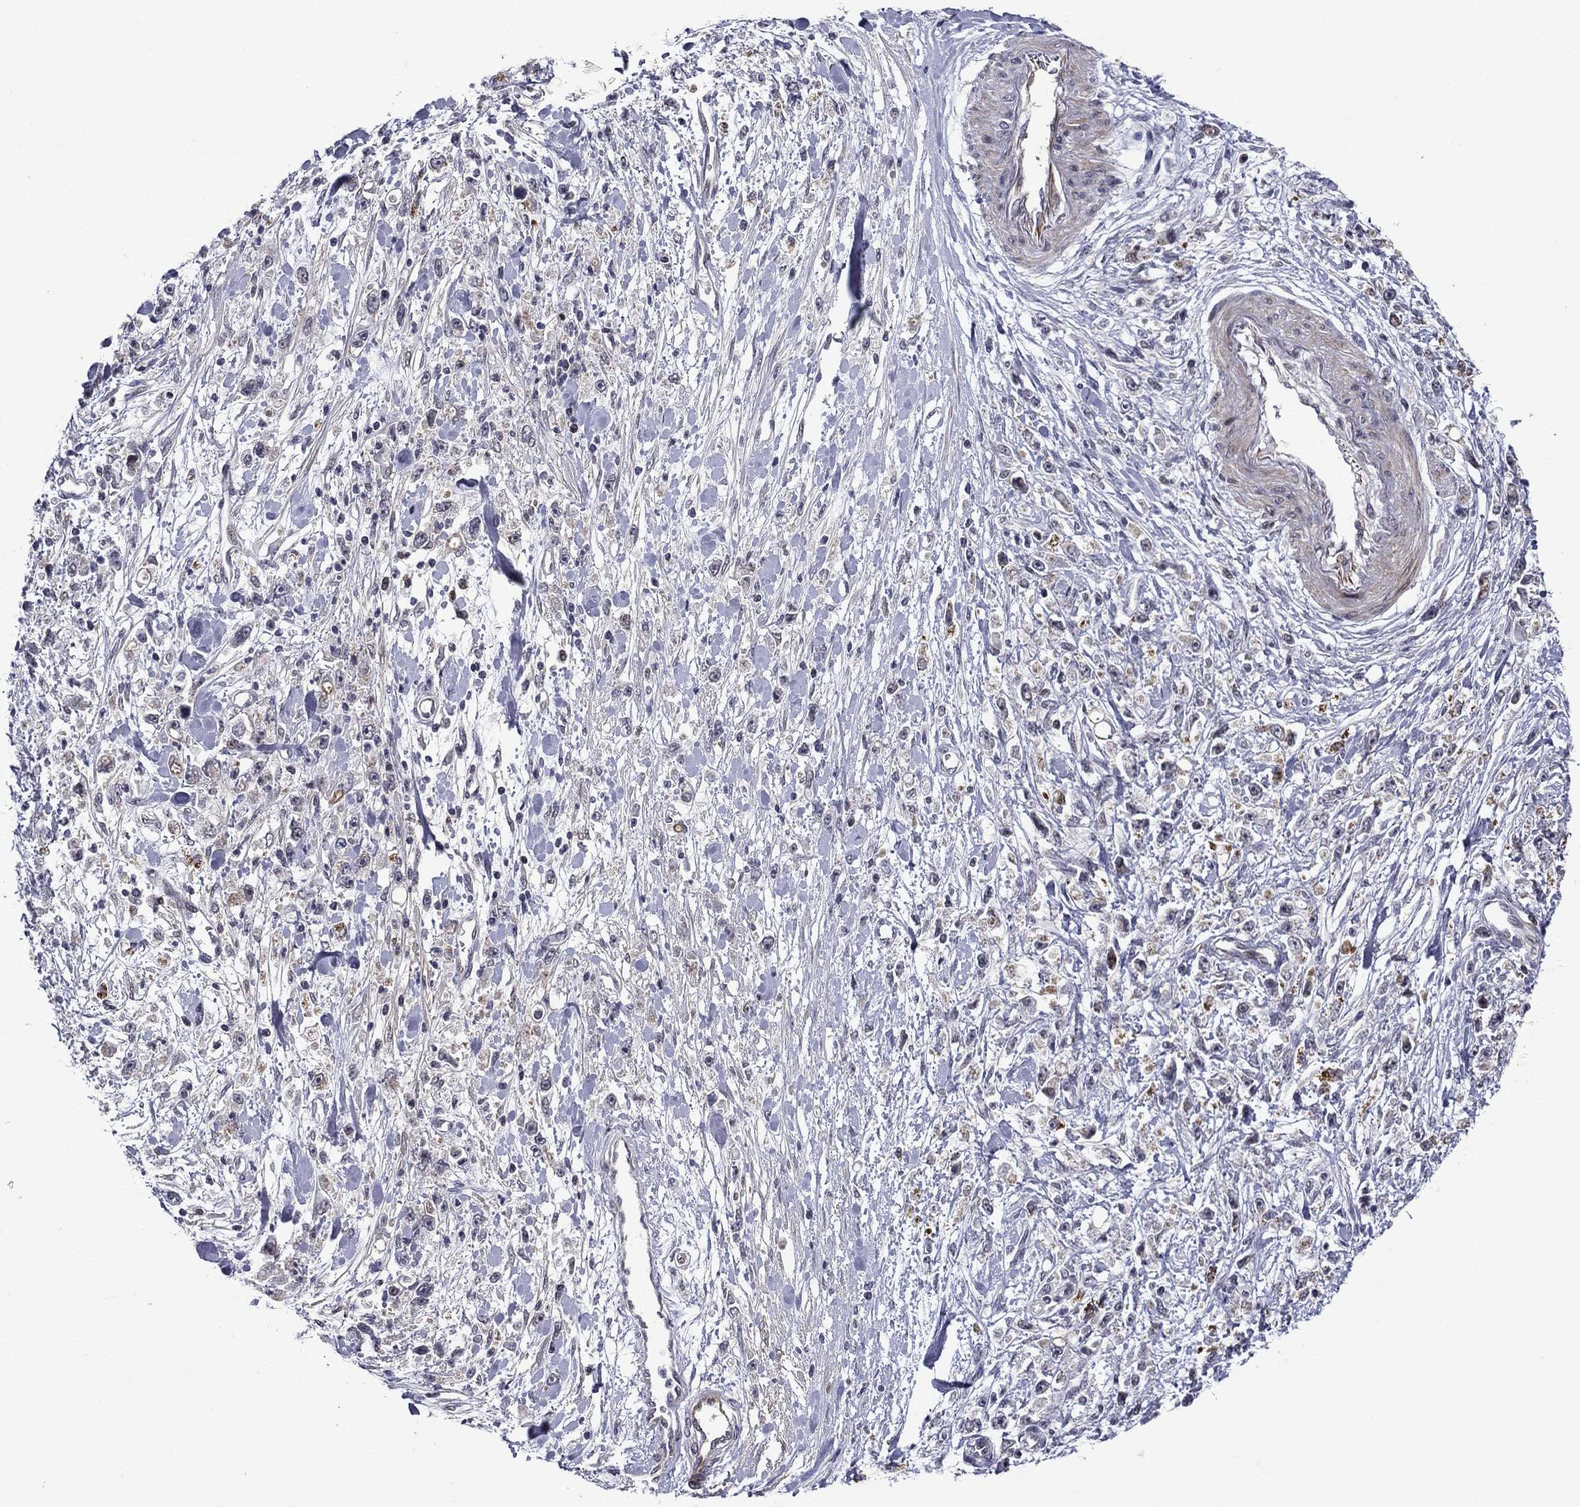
{"staining": {"intensity": "negative", "quantity": "none", "location": "none"}, "tissue": "stomach cancer", "cell_type": "Tumor cells", "image_type": "cancer", "snomed": [{"axis": "morphology", "description": "Adenocarcinoma, NOS"}, {"axis": "topography", "description": "Stomach"}], "caption": "Immunohistochemistry micrograph of neoplastic tissue: human stomach cancer stained with DAB reveals no significant protein positivity in tumor cells.", "gene": "B3GAT1", "patient": {"sex": "female", "age": 59}}